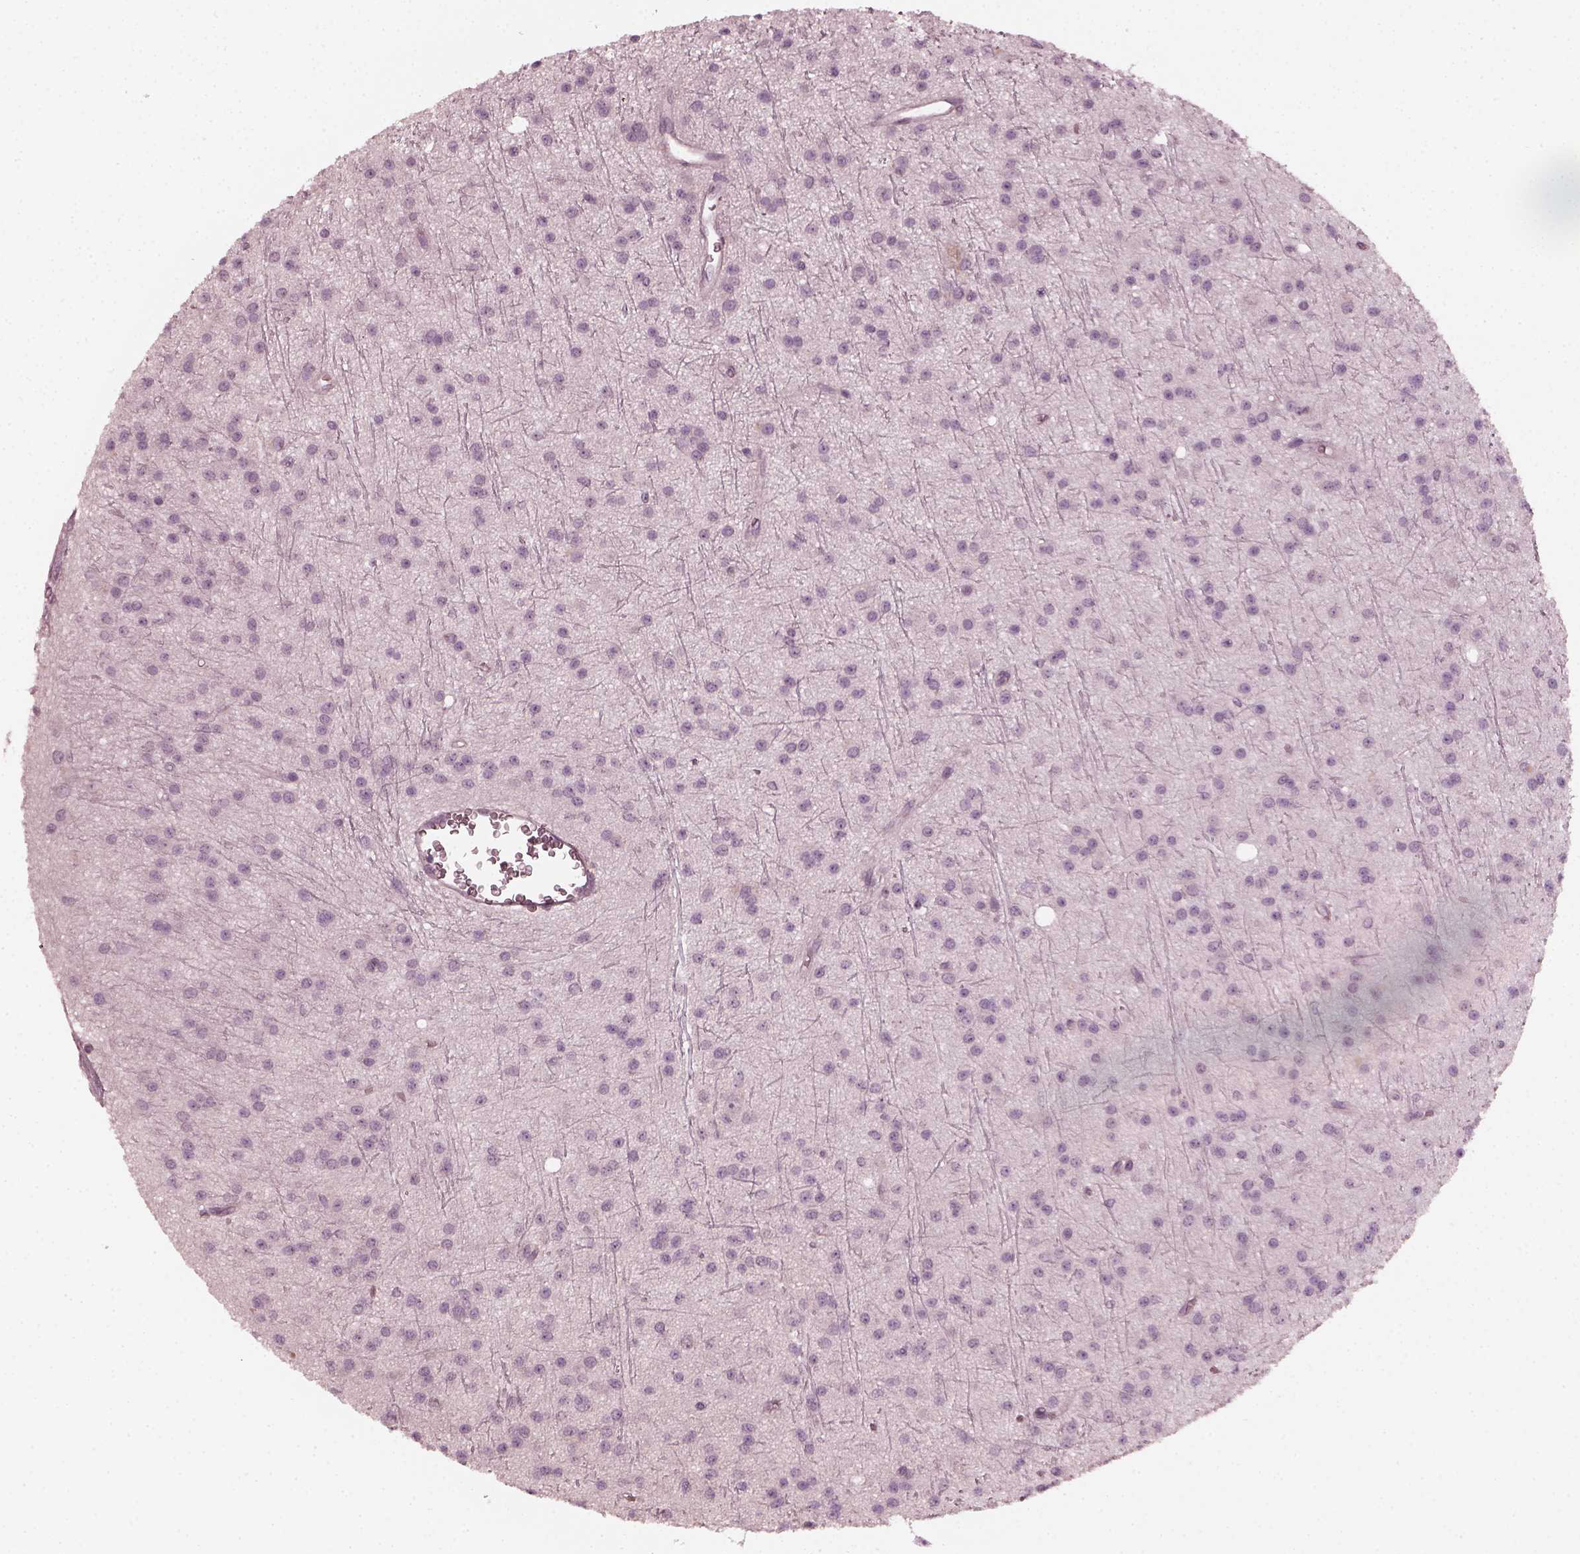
{"staining": {"intensity": "negative", "quantity": "none", "location": "none"}, "tissue": "glioma", "cell_type": "Tumor cells", "image_type": "cancer", "snomed": [{"axis": "morphology", "description": "Glioma, malignant, Low grade"}, {"axis": "topography", "description": "Brain"}], "caption": "The histopathology image demonstrates no significant positivity in tumor cells of glioma.", "gene": "CHIT1", "patient": {"sex": "male", "age": 27}}